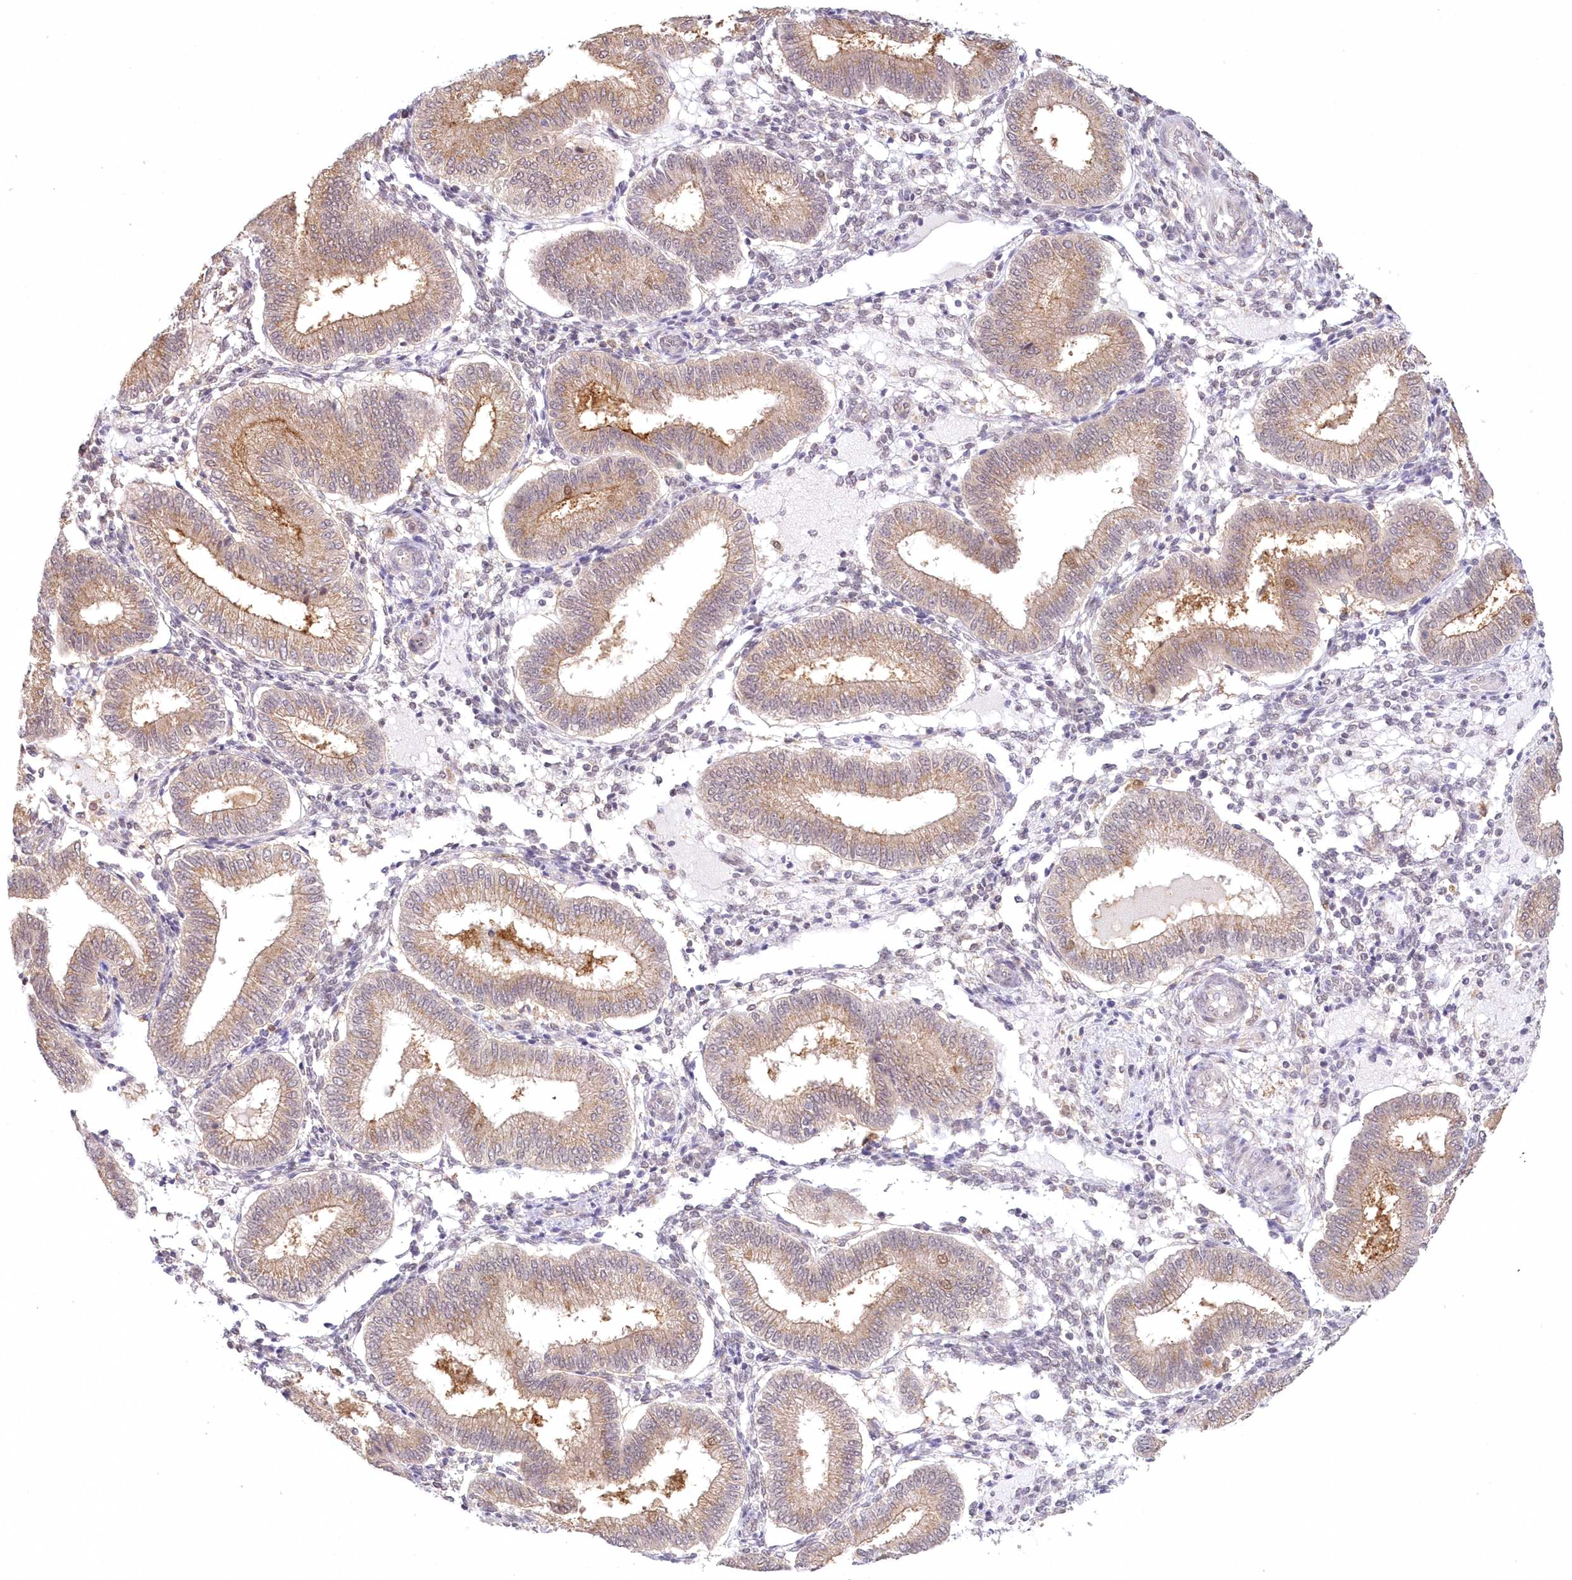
{"staining": {"intensity": "weak", "quantity": "25%-75%", "location": "cytoplasmic/membranous"}, "tissue": "endometrium", "cell_type": "Cells in endometrial stroma", "image_type": "normal", "snomed": [{"axis": "morphology", "description": "Normal tissue, NOS"}, {"axis": "topography", "description": "Endometrium"}], "caption": "A high-resolution image shows IHC staining of benign endometrium, which displays weak cytoplasmic/membranous expression in about 25%-75% of cells in endometrial stroma. The protein of interest is shown in brown color, while the nuclei are stained blue.", "gene": "RNPEP", "patient": {"sex": "female", "age": 39}}